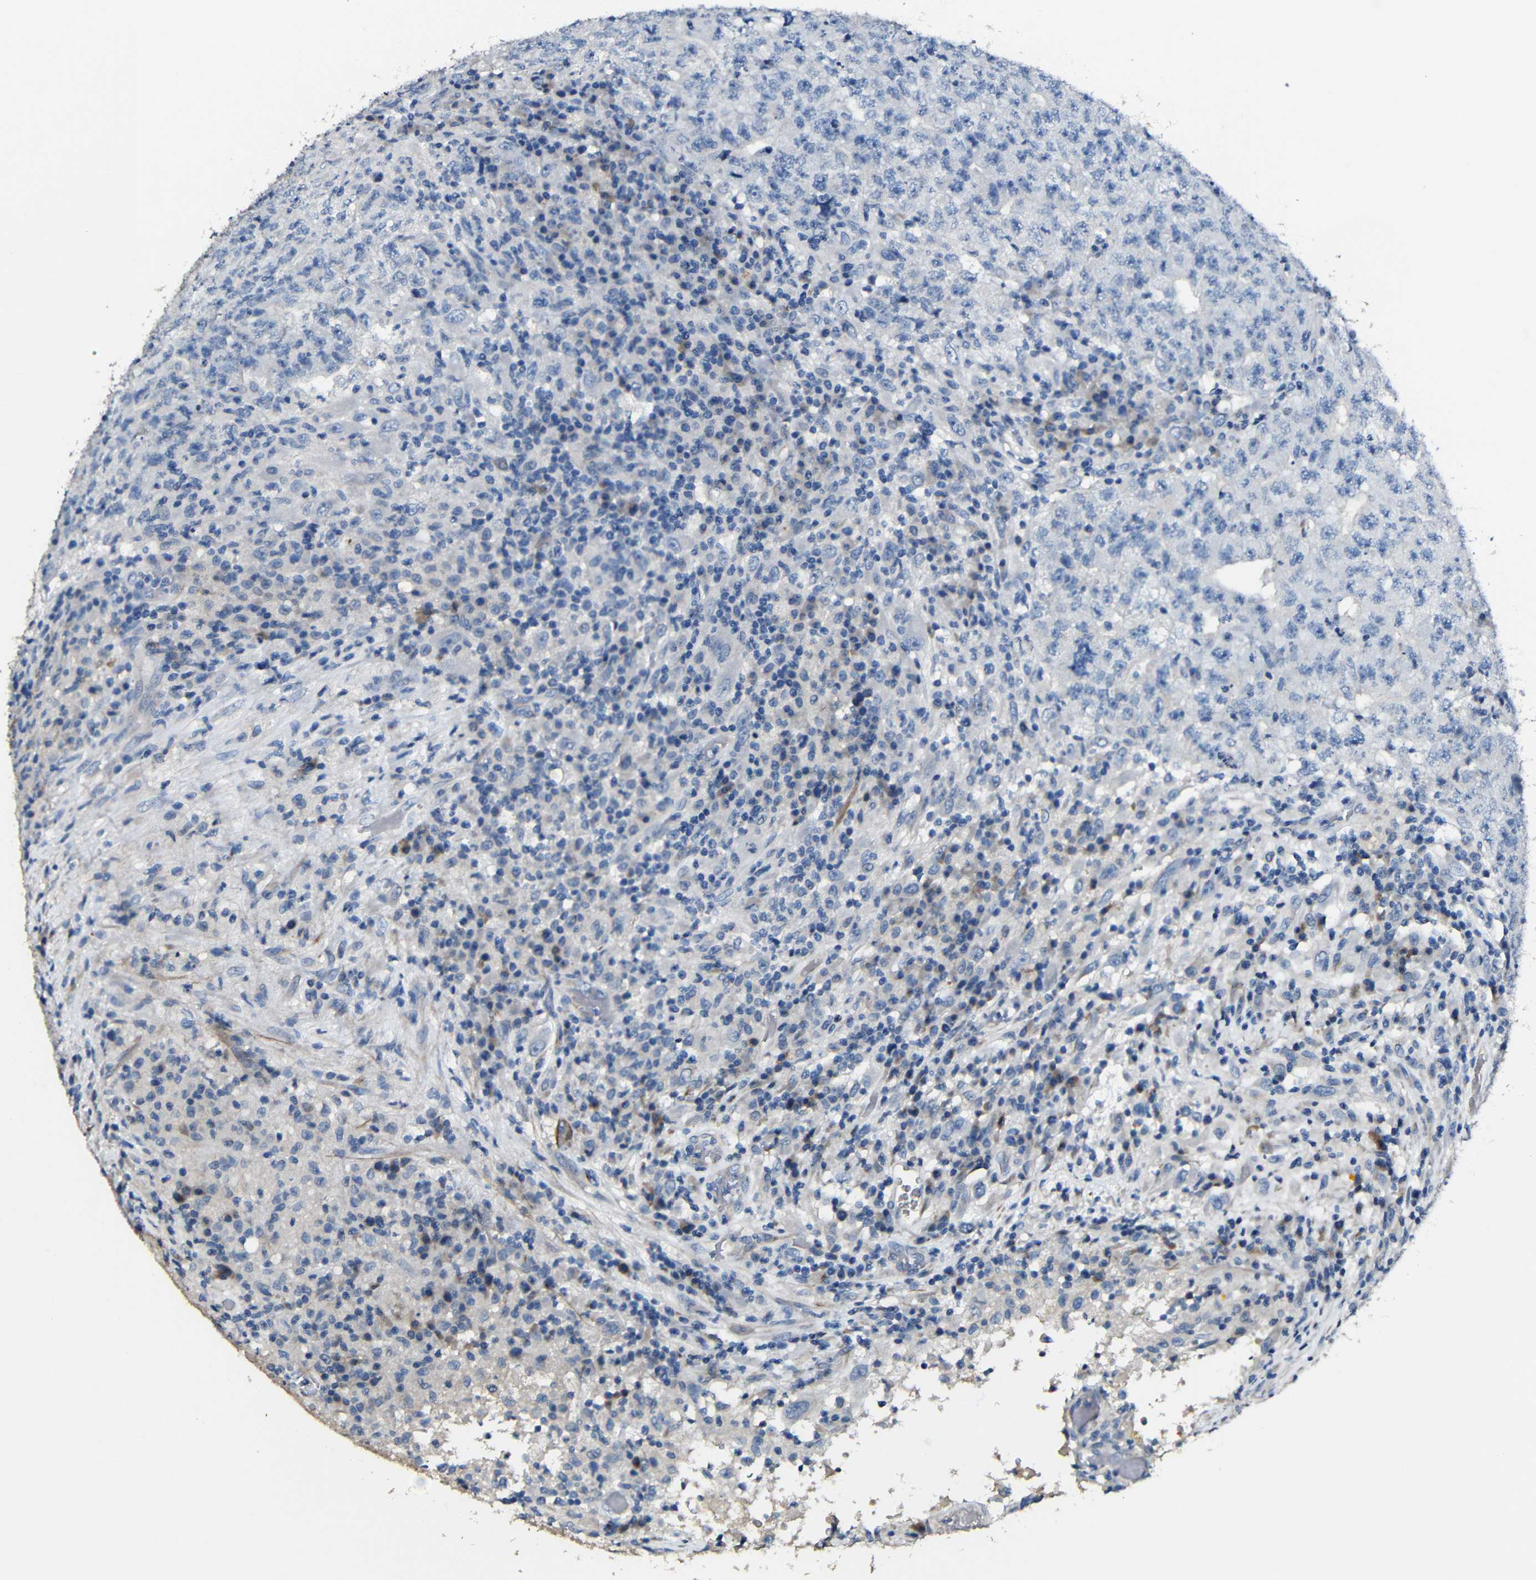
{"staining": {"intensity": "negative", "quantity": "none", "location": "none"}, "tissue": "testis cancer", "cell_type": "Tumor cells", "image_type": "cancer", "snomed": [{"axis": "morphology", "description": "Necrosis, NOS"}, {"axis": "morphology", "description": "Carcinoma, Embryonal, NOS"}, {"axis": "topography", "description": "Testis"}], "caption": "Testis embryonal carcinoma was stained to show a protein in brown. There is no significant staining in tumor cells. (Brightfield microscopy of DAB immunohistochemistry at high magnification).", "gene": "ACKR2", "patient": {"sex": "male", "age": 19}}